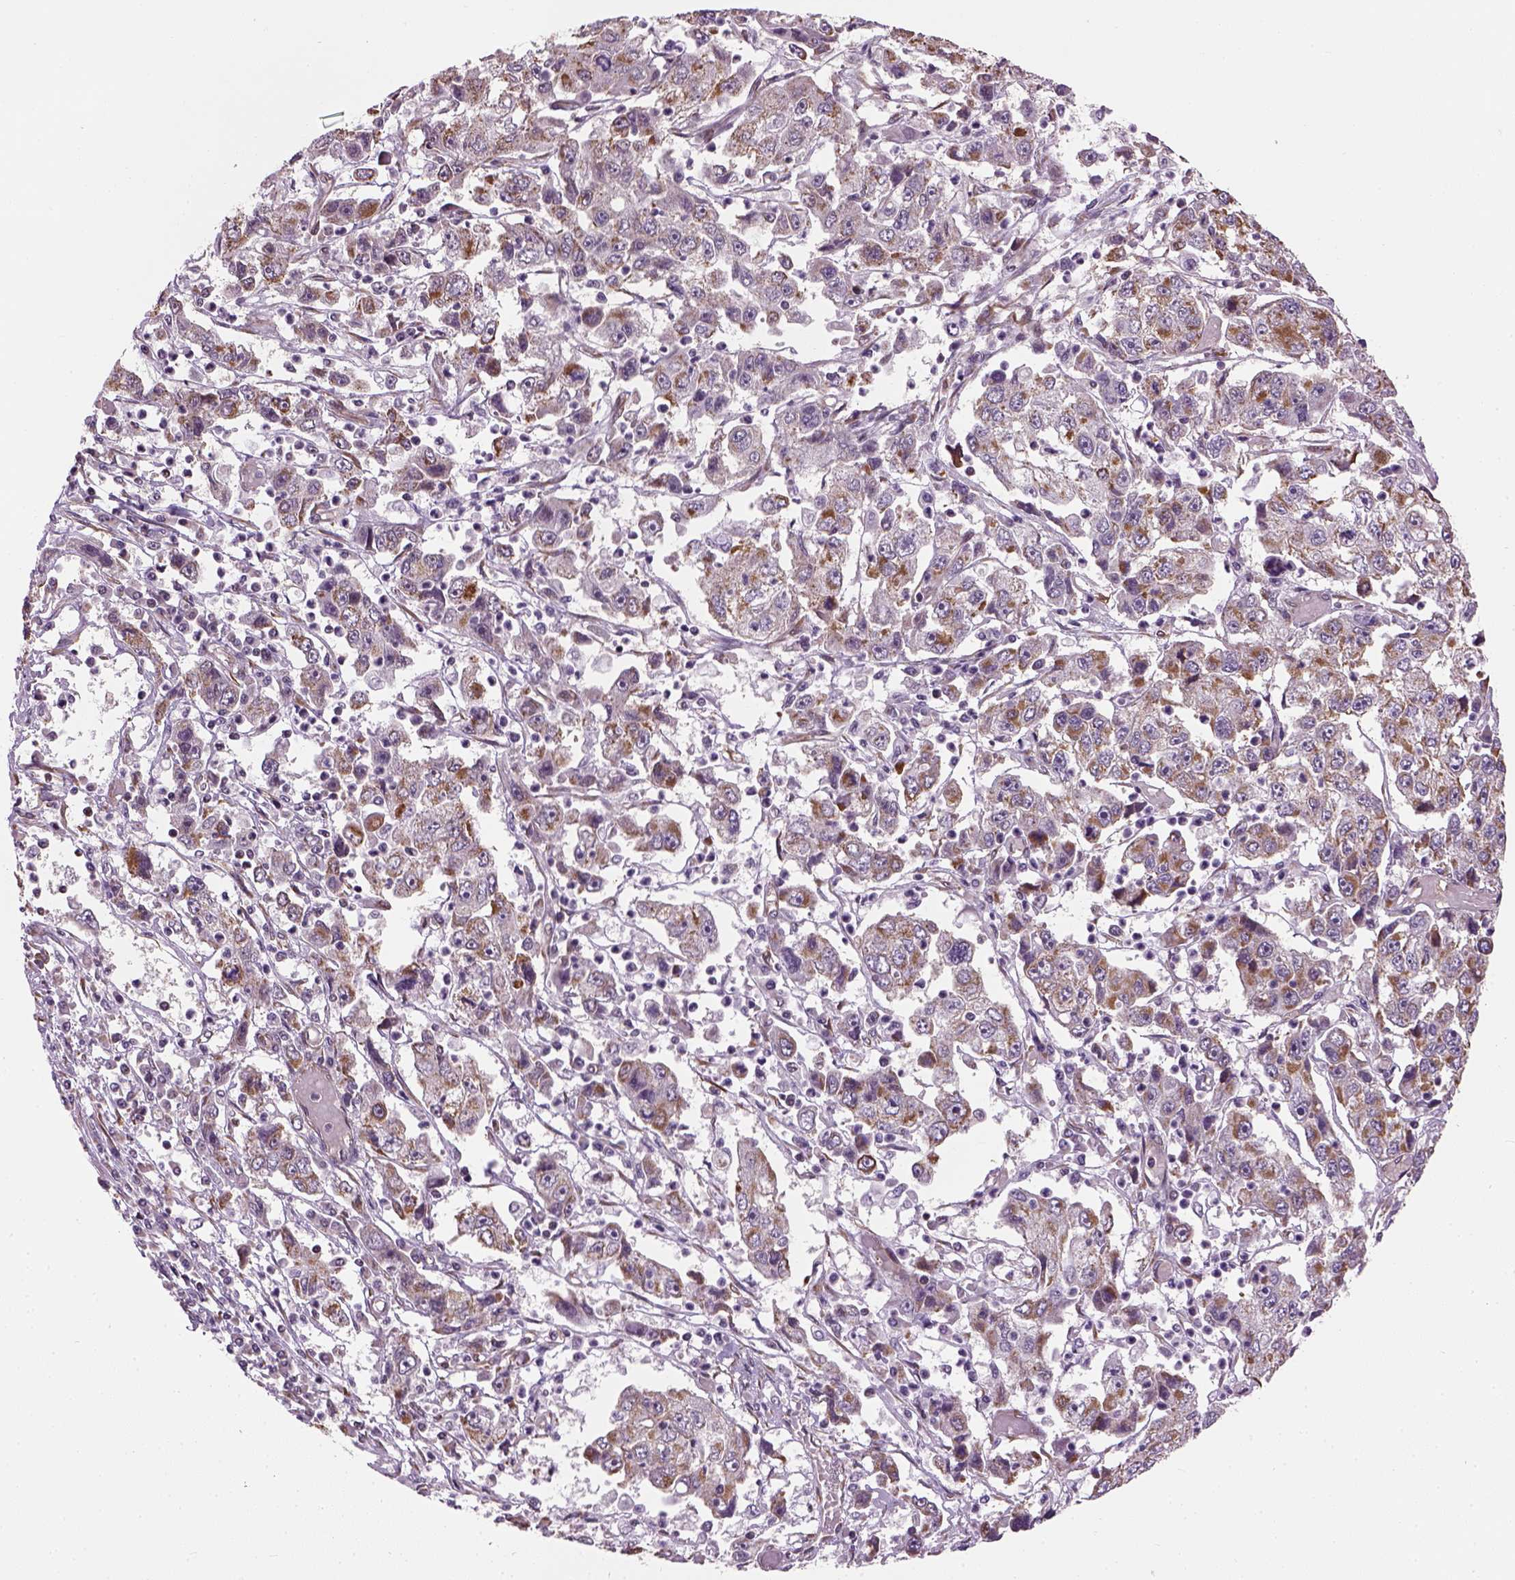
{"staining": {"intensity": "moderate", "quantity": "25%-75%", "location": "cytoplasmic/membranous"}, "tissue": "cervical cancer", "cell_type": "Tumor cells", "image_type": "cancer", "snomed": [{"axis": "morphology", "description": "Squamous cell carcinoma, NOS"}, {"axis": "topography", "description": "Cervix"}], "caption": "Immunohistochemistry of squamous cell carcinoma (cervical) reveals medium levels of moderate cytoplasmic/membranous positivity in approximately 25%-75% of tumor cells.", "gene": "XK", "patient": {"sex": "female", "age": 36}}